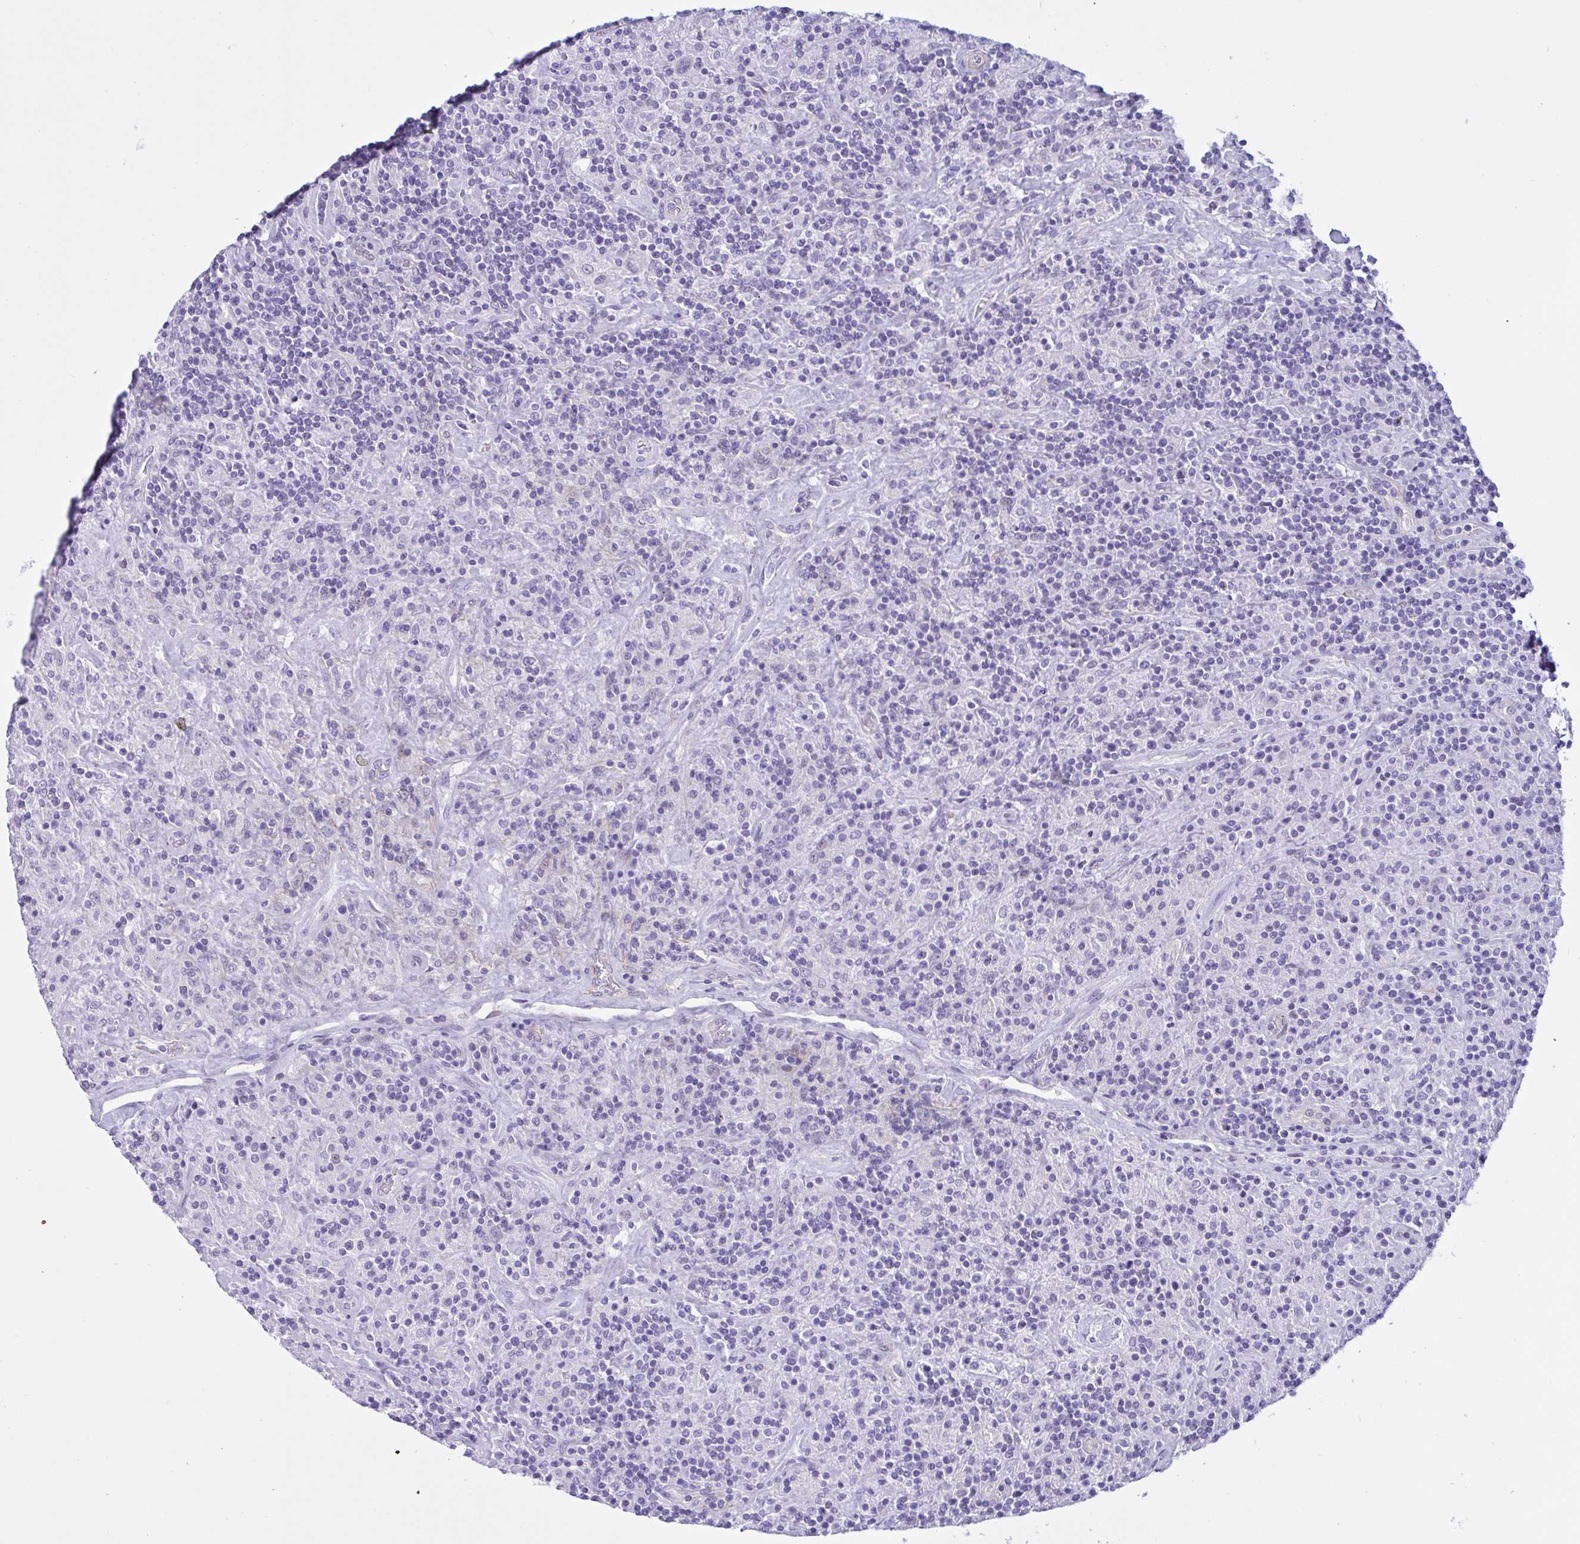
{"staining": {"intensity": "negative", "quantity": "none", "location": "none"}, "tissue": "lymphoma", "cell_type": "Tumor cells", "image_type": "cancer", "snomed": [{"axis": "morphology", "description": "Hodgkin's disease, NOS"}, {"axis": "topography", "description": "Lymph node"}], "caption": "Immunohistochemistry (IHC) photomicrograph of lymphoma stained for a protein (brown), which displays no staining in tumor cells. (Stains: DAB IHC with hematoxylin counter stain, Microscopy: brightfield microscopy at high magnification).", "gene": "AHCYL2", "patient": {"sex": "male", "age": 70}}